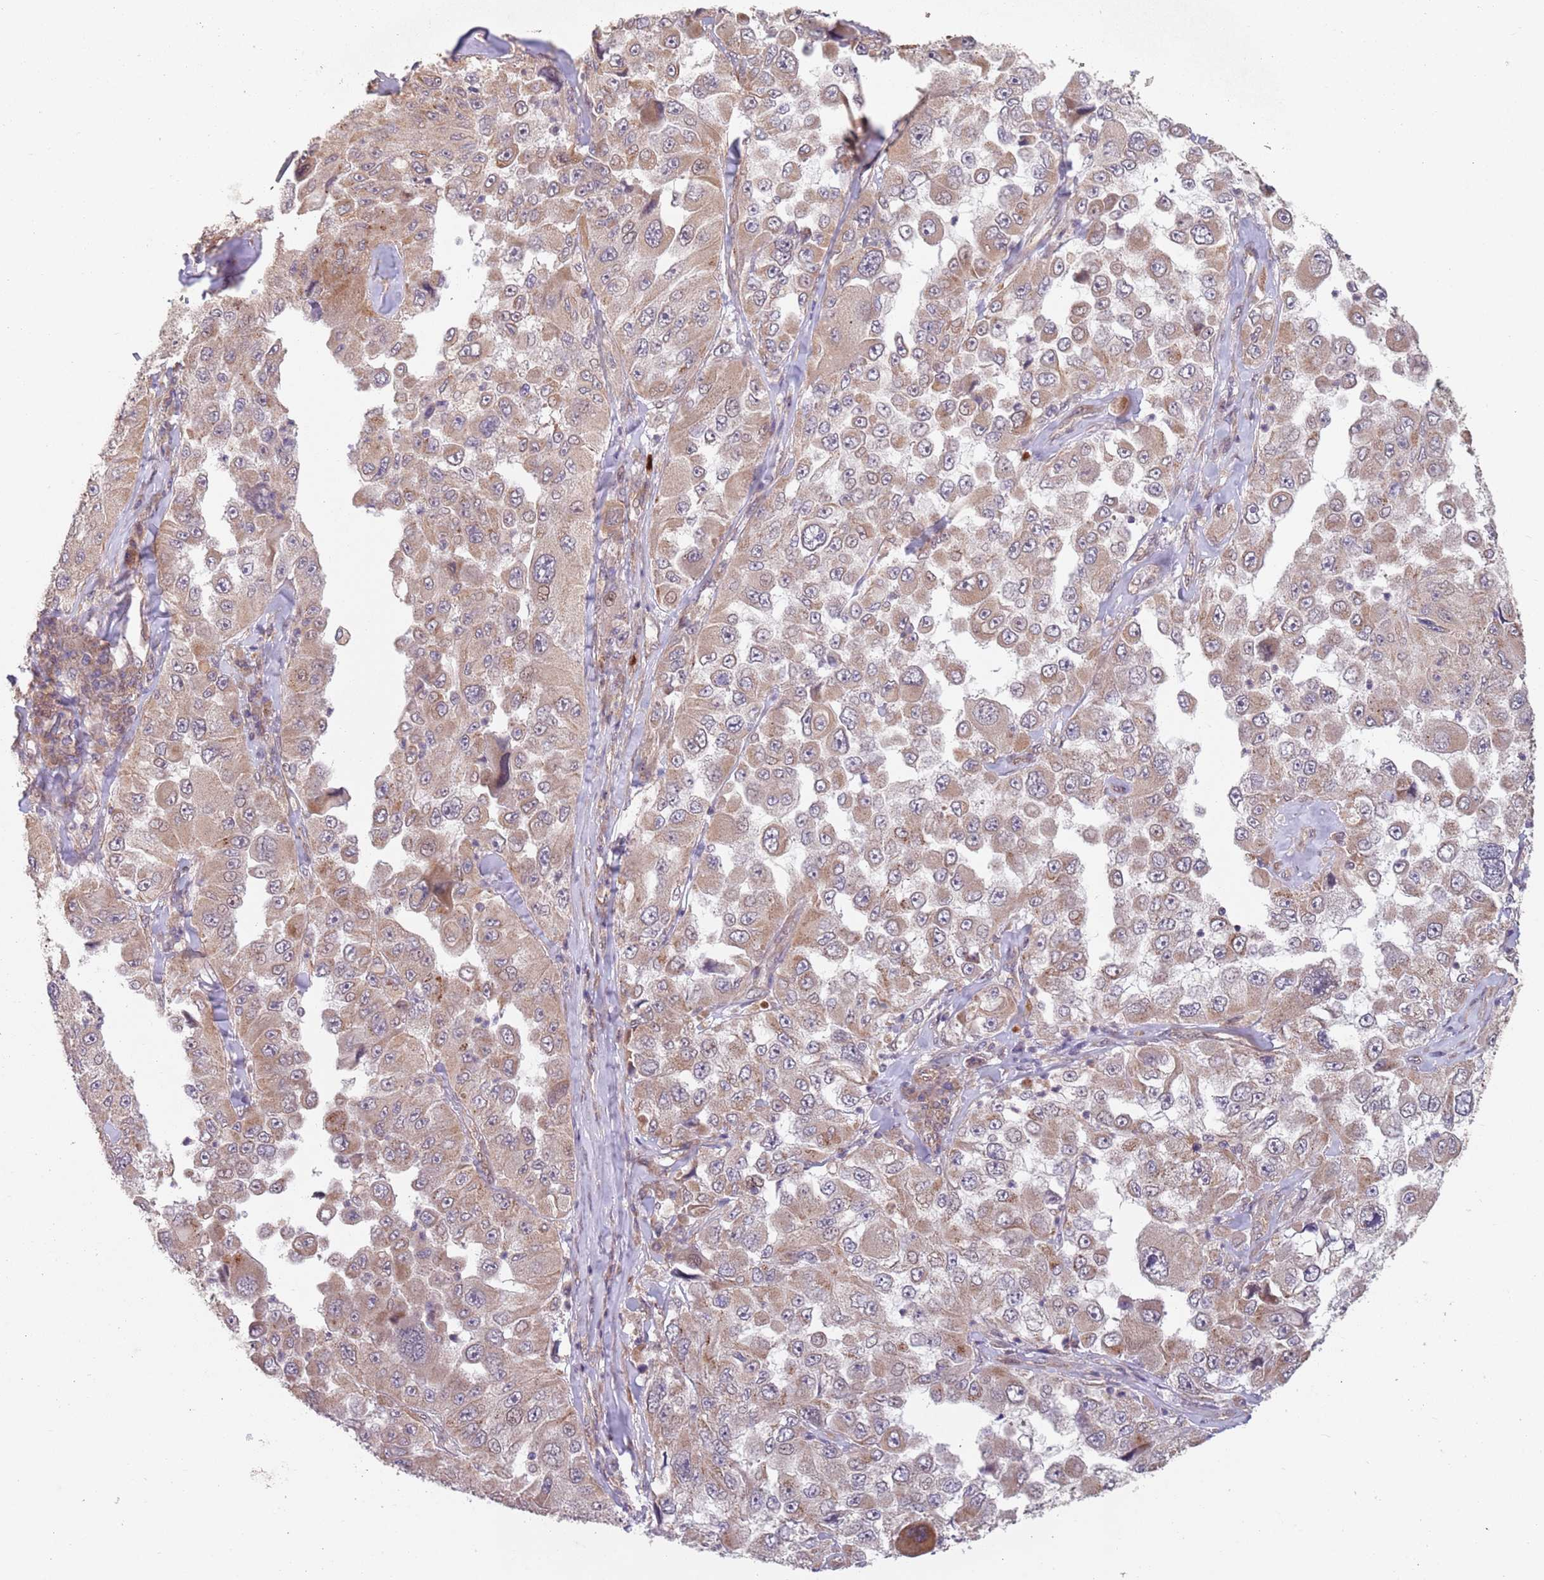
{"staining": {"intensity": "weak", "quantity": ">75%", "location": "cytoplasmic/membranous"}, "tissue": "melanoma", "cell_type": "Tumor cells", "image_type": "cancer", "snomed": [{"axis": "morphology", "description": "Malignant melanoma, Metastatic site"}, {"axis": "topography", "description": "Lymph node"}], "caption": "A high-resolution histopathology image shows immunohistochemistry (IHC) staining of melanoma, which displays weak cytoplasmic/membranous staining in about >75% of tumor cells. Nuclei are stained in blue.", "gene": "CHD9", "patient": {"sex": "male", "age": 62}}